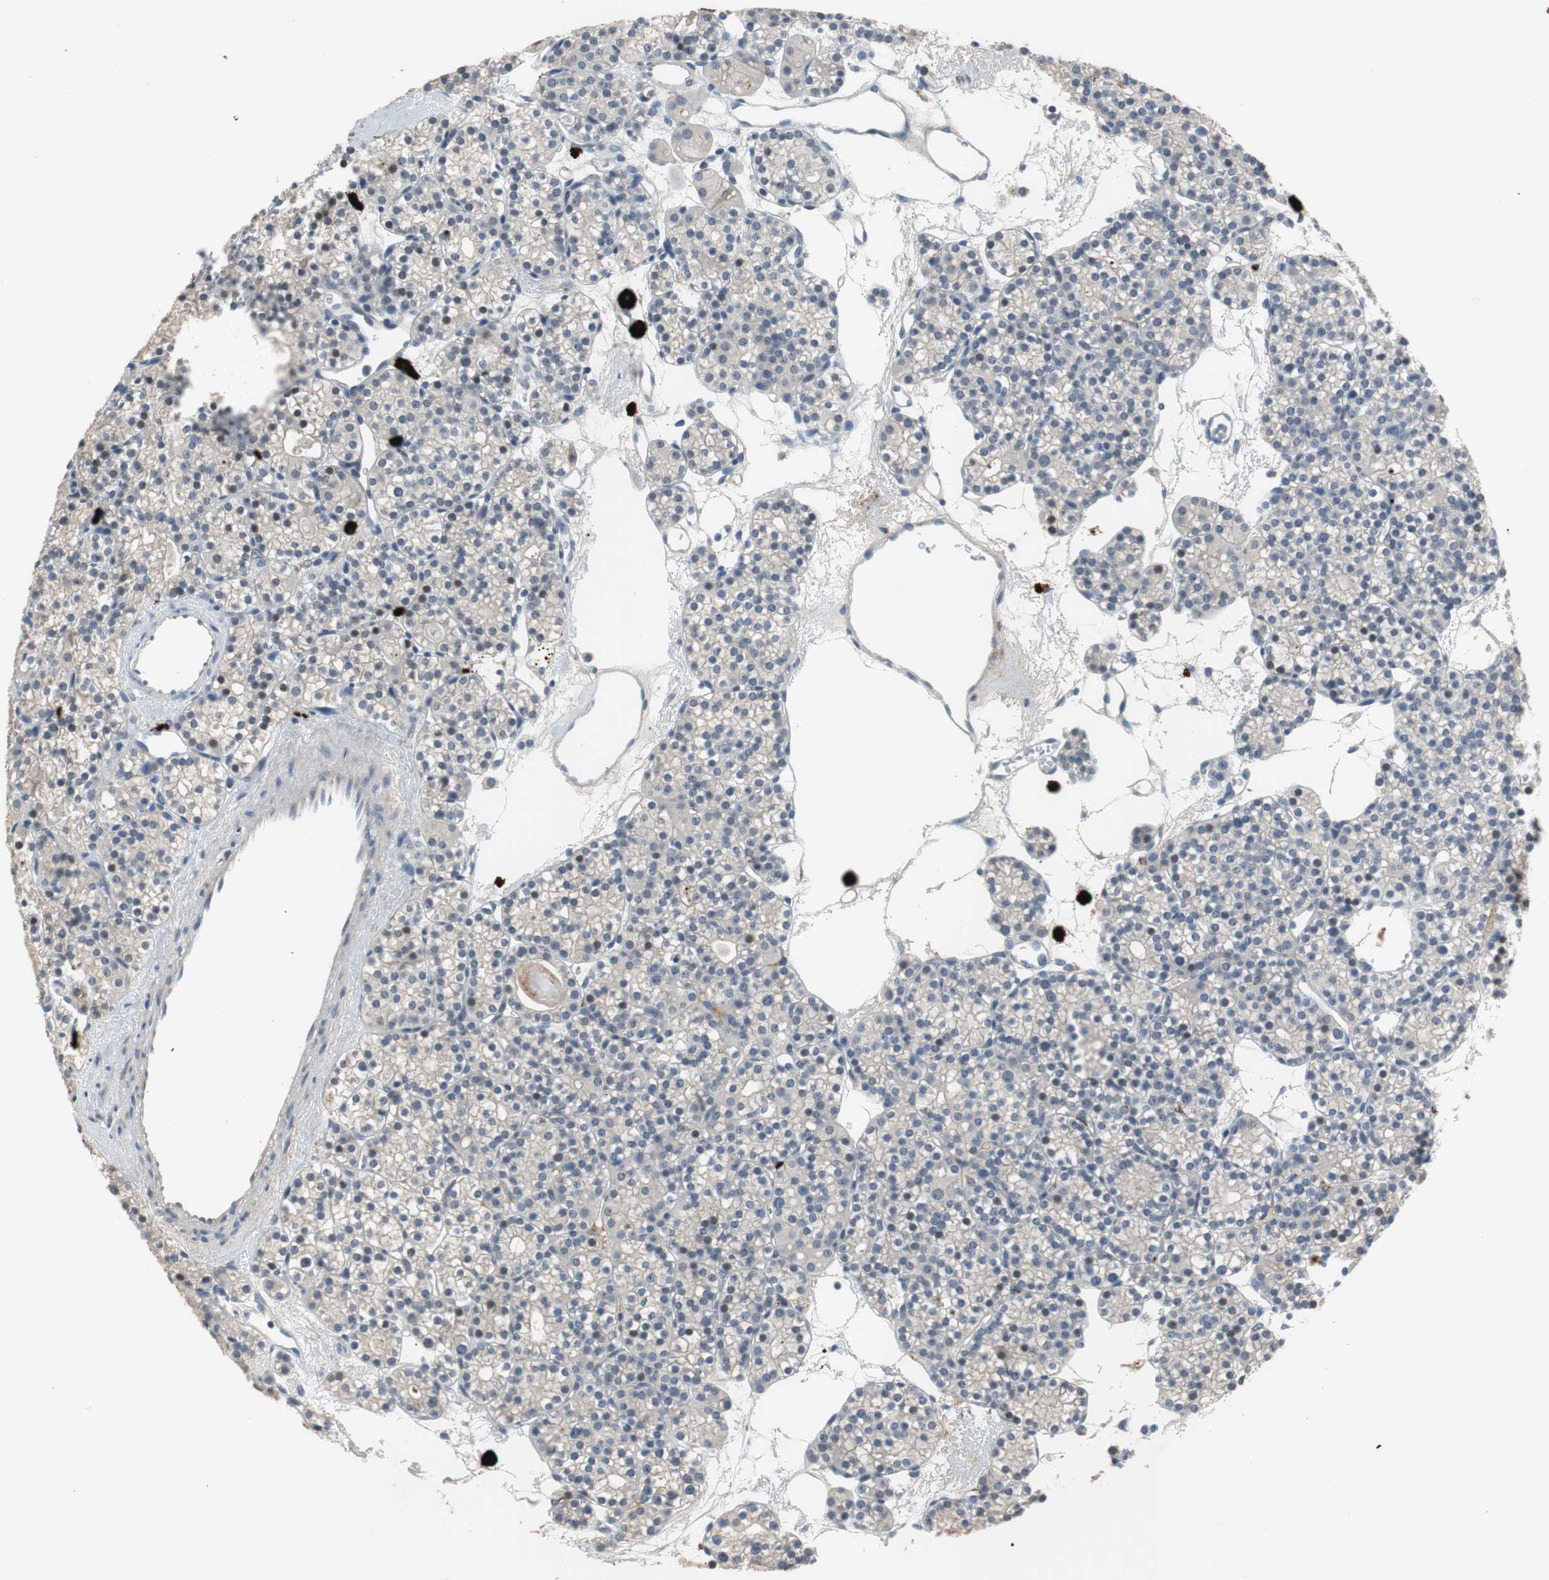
{"staining": {"intensity": "weak", "quantity": "25%-75%", "location": "cytoplasmic/membranous"}, "tissue": "parathyroid gland", "cell_type": "Glandular cells", "image_type": "normal", "snomed": [{"axis": "morphology", "description": "Normal tissue, NOS"}, {"axis": "topography", "description": "Parathyroid gland"}], "caption": "IHC histopathology image of benign human parathyroid gland stained for a protein (brown), which displays low levels of weak cytoplasmic/membranous positivity in approximately 25%-75% of glandular cells.", "gene": "COL12A1", "patient": {"sex": "female", "age": 64}}